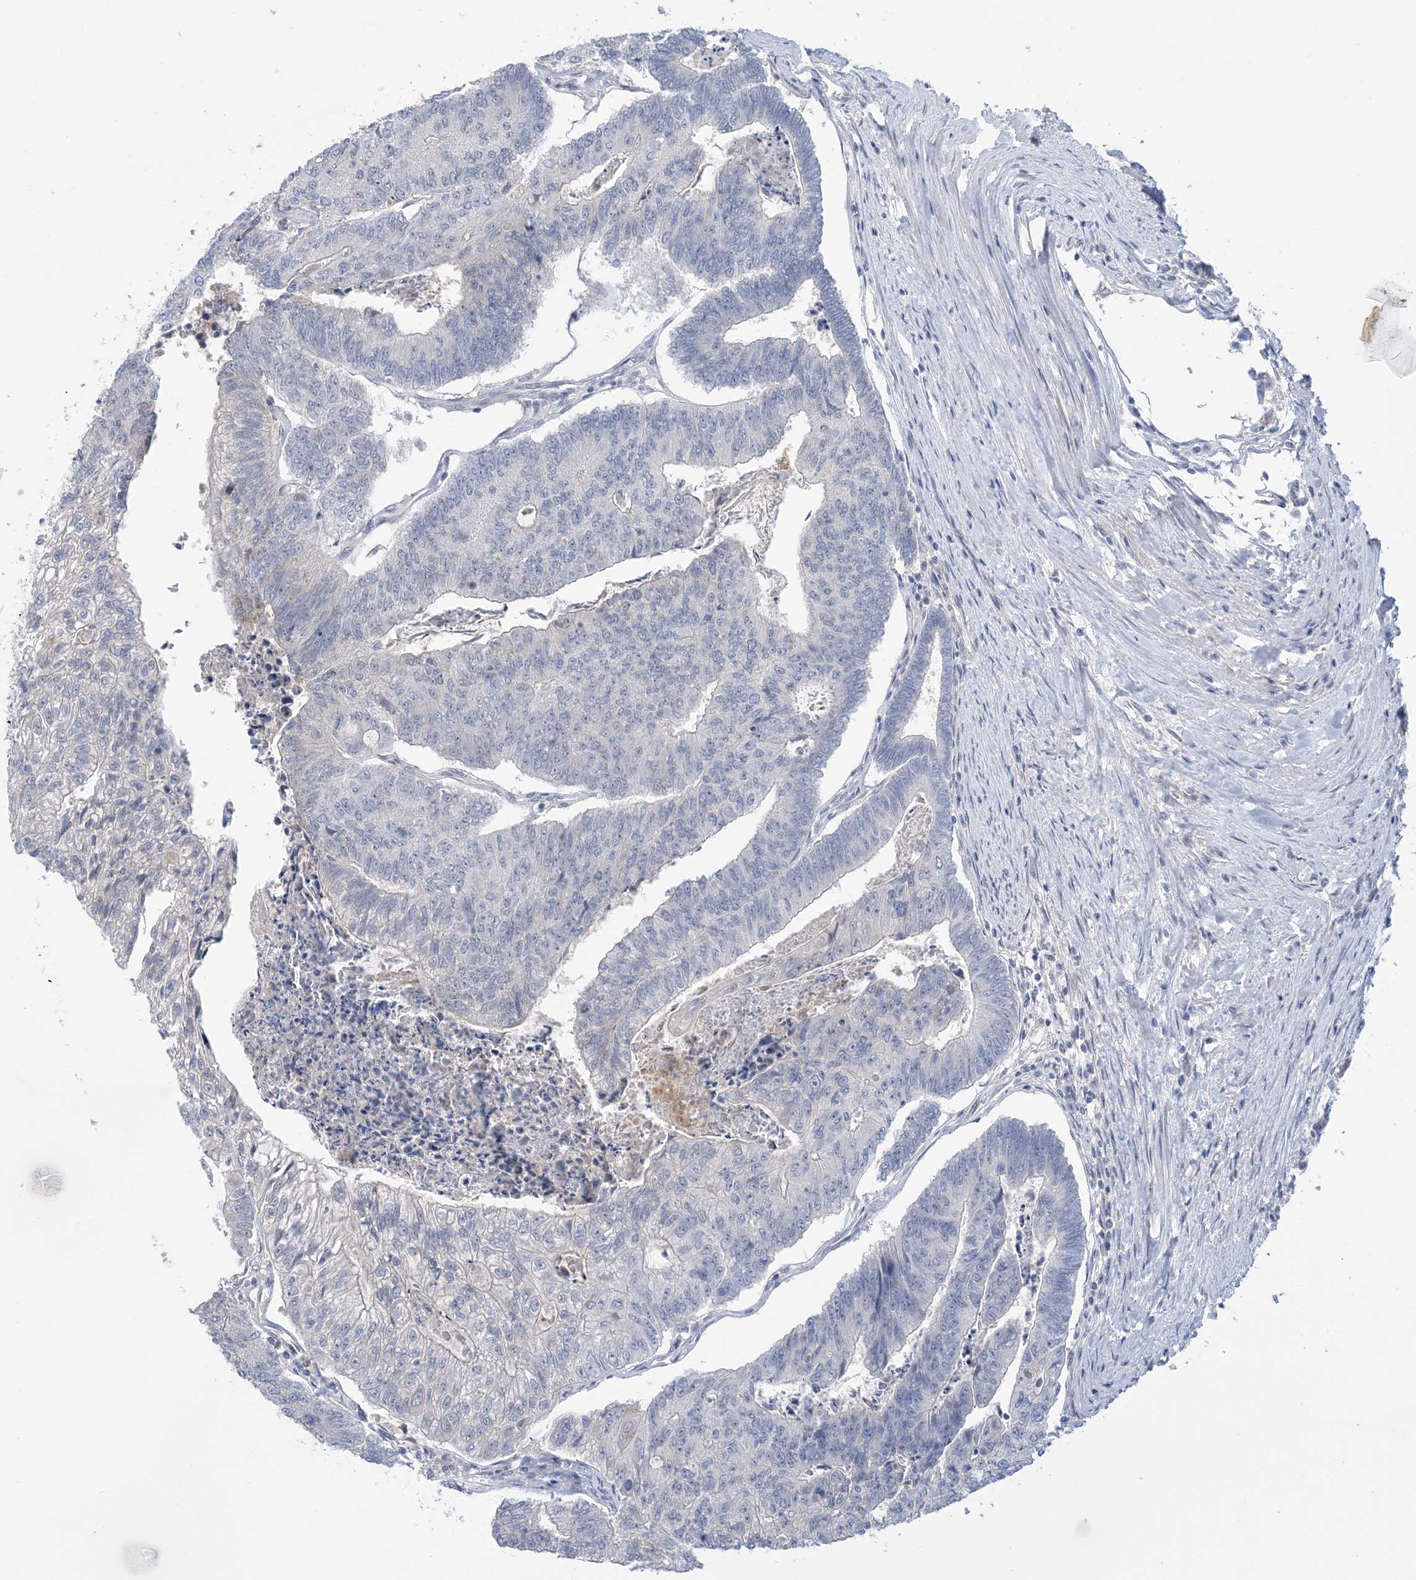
{"staining": {"intensity": "negative", "quantity": "none", "location": "none"}, "tissue": "colorectal cancer", "cell_type": "Tumor cells", "image_type": "cancer", "snomed": [{"axis": "morphology", "description": "Adenocarcinoma, NOS"}, {"axis": "topography", "description": "Colon"}], "caption": "IHC image of neoplastic tissue: adenocarcinoma (colorectal) stained with DAB displays no significant protein positivity in tumor cells.", "gene": "TTYH1", "patient": {"sex": "female", "age": 67}}